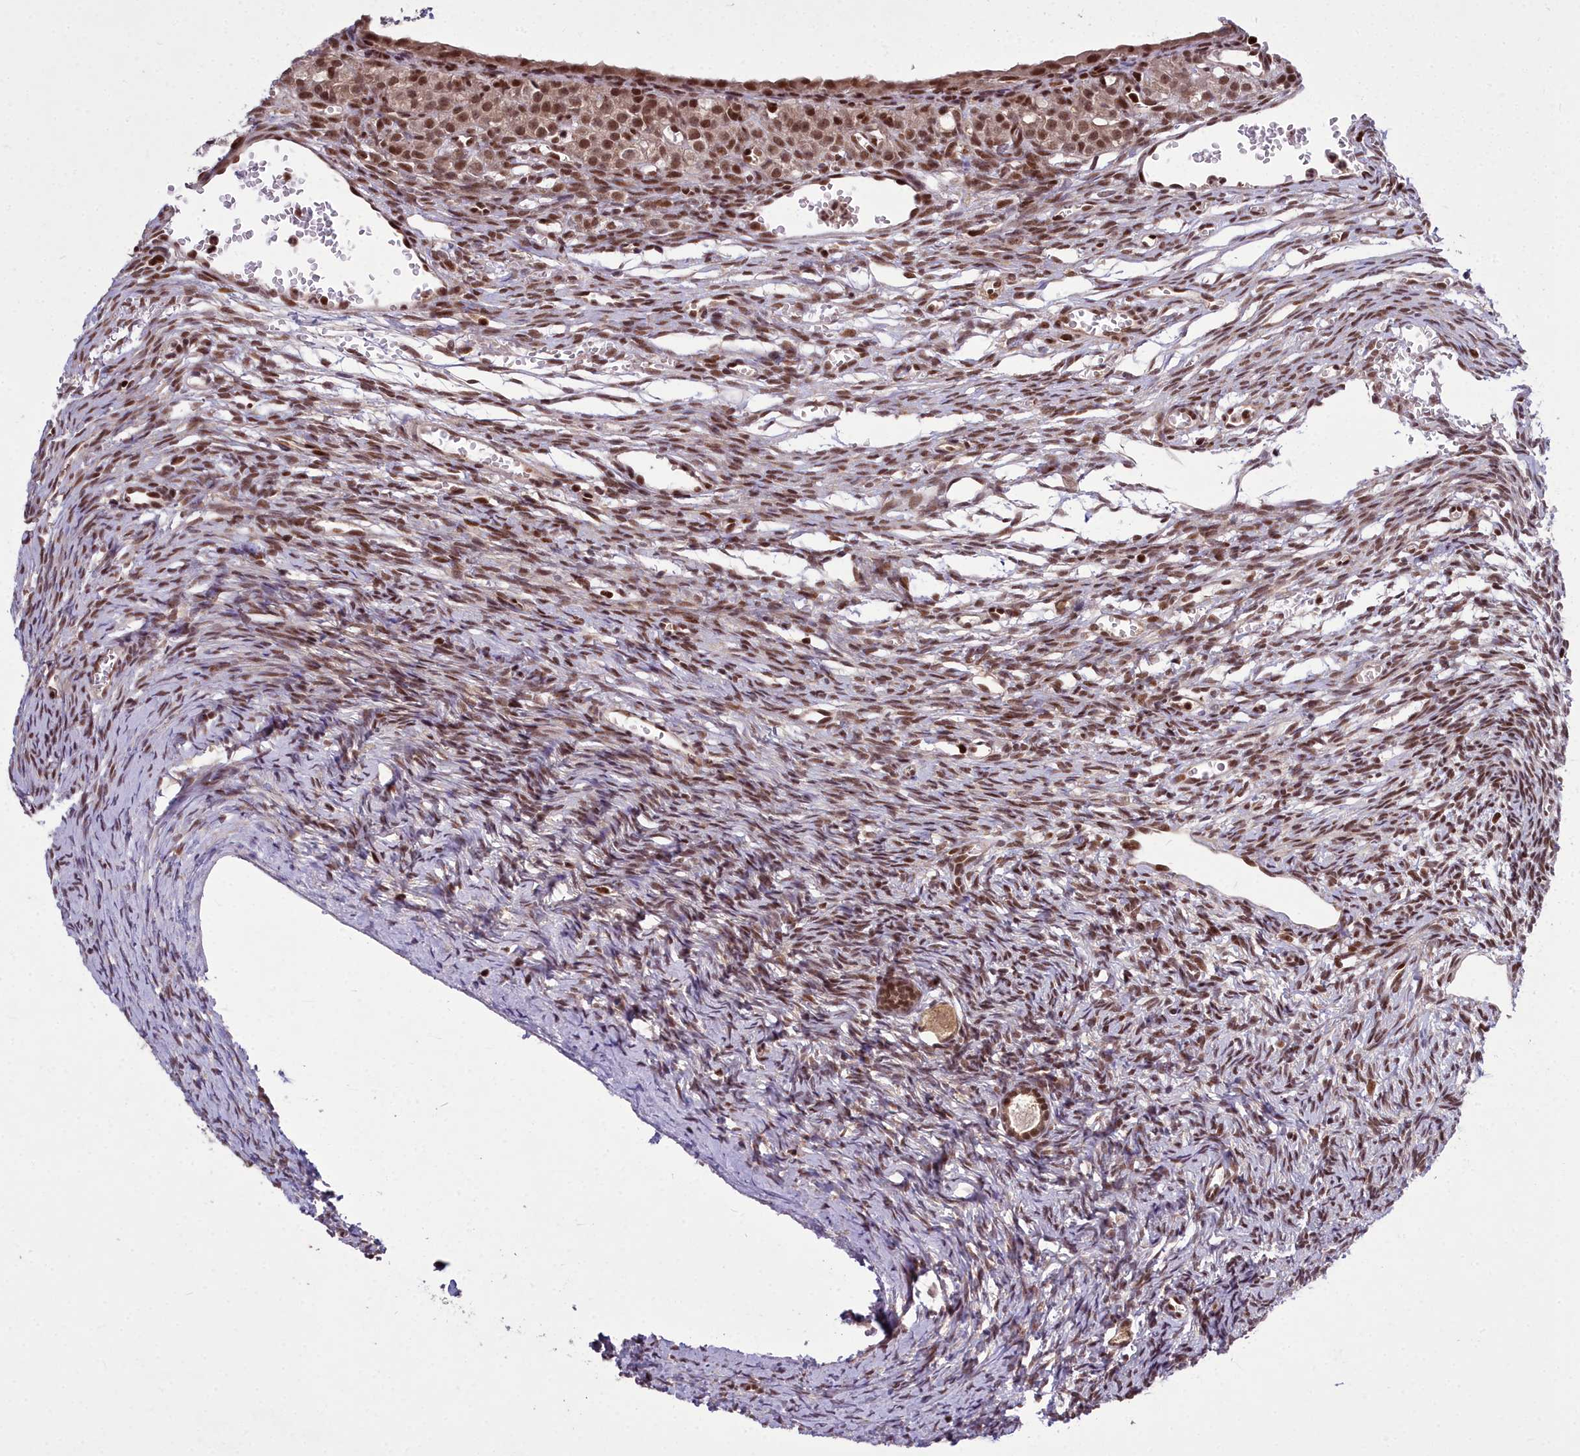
{"staining": {"intensity": "moderate", "quantity": ">75%", "location": "cytoplasmic/membranous,nuclear"}, "tissue": "ovary", "cell_type": "Follicle cells", "image_type": "normal", "snomed": [{"axis": "morphology", "description": "Normal tissue, NOS"}, {"axis": "topography", "description": "Ovary"}], "caption": "Protein staining of unremarkable ovary reveals moderate cytoplasmic/membranous,nuclear staining in approximately >75% of follicle cells.", "gene": "GMEB1", "patient": {"sex": "female", "age": 39}}